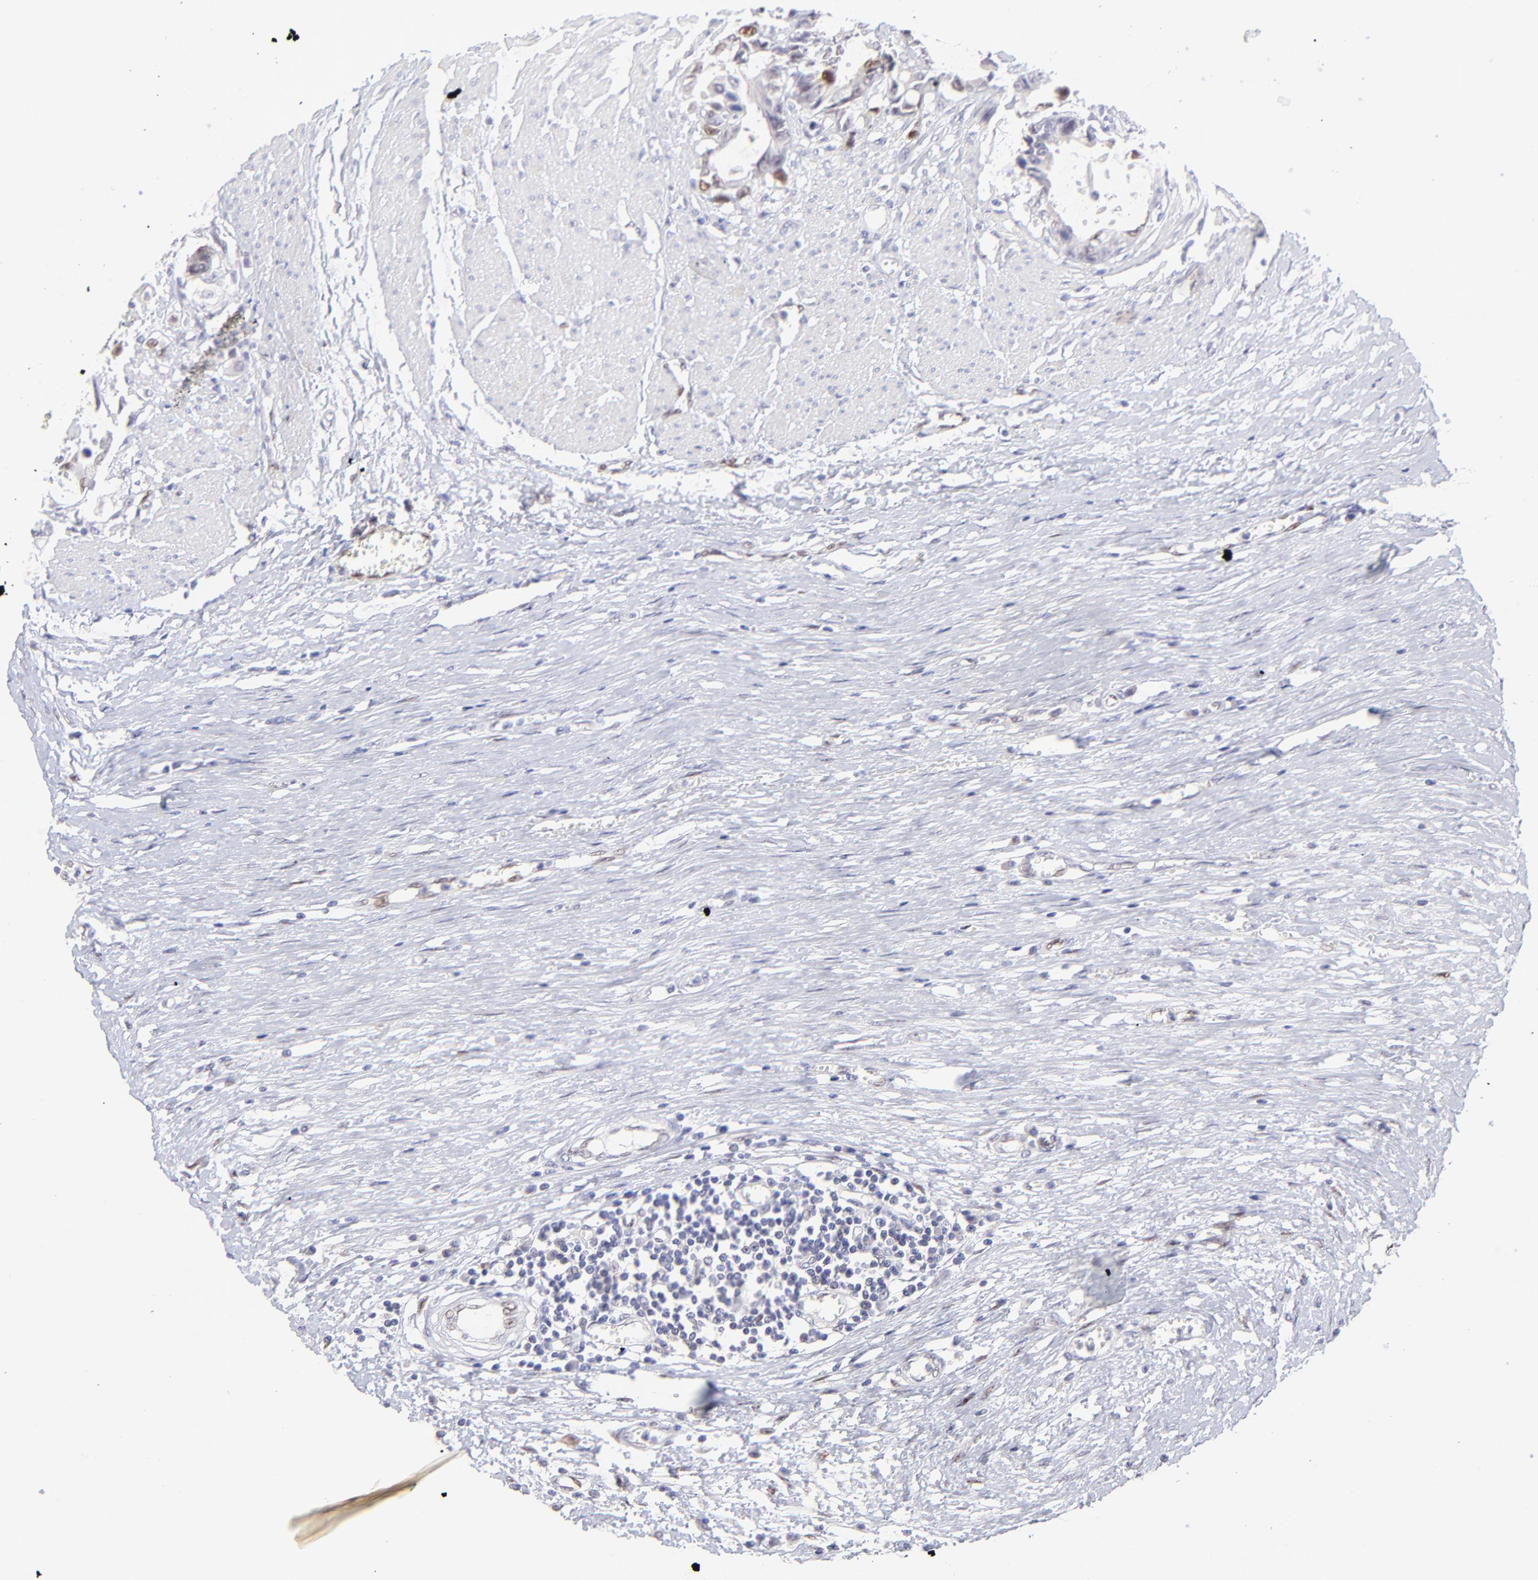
{"staining": {"intensity": "weak", "quantity": "25%-75%", "location": "nuclear"}, "tissue": "colorectal cancer", "cell_type": "Tumor cells", "image_type": "cancer", "snomed": [{"axis": "morphology", "description": "Adenocarcinoma, NOS"}, {"axis": "topography", "description": "Rectum"}], "caption": "Tumor cells reveal low levels of weak nuclear staining in approximately 25%-75% of cells in human colorectal cancer (adenocarcinoma).", "gene": "KLF4", "patient": {"sex": "female", "age": 98}}